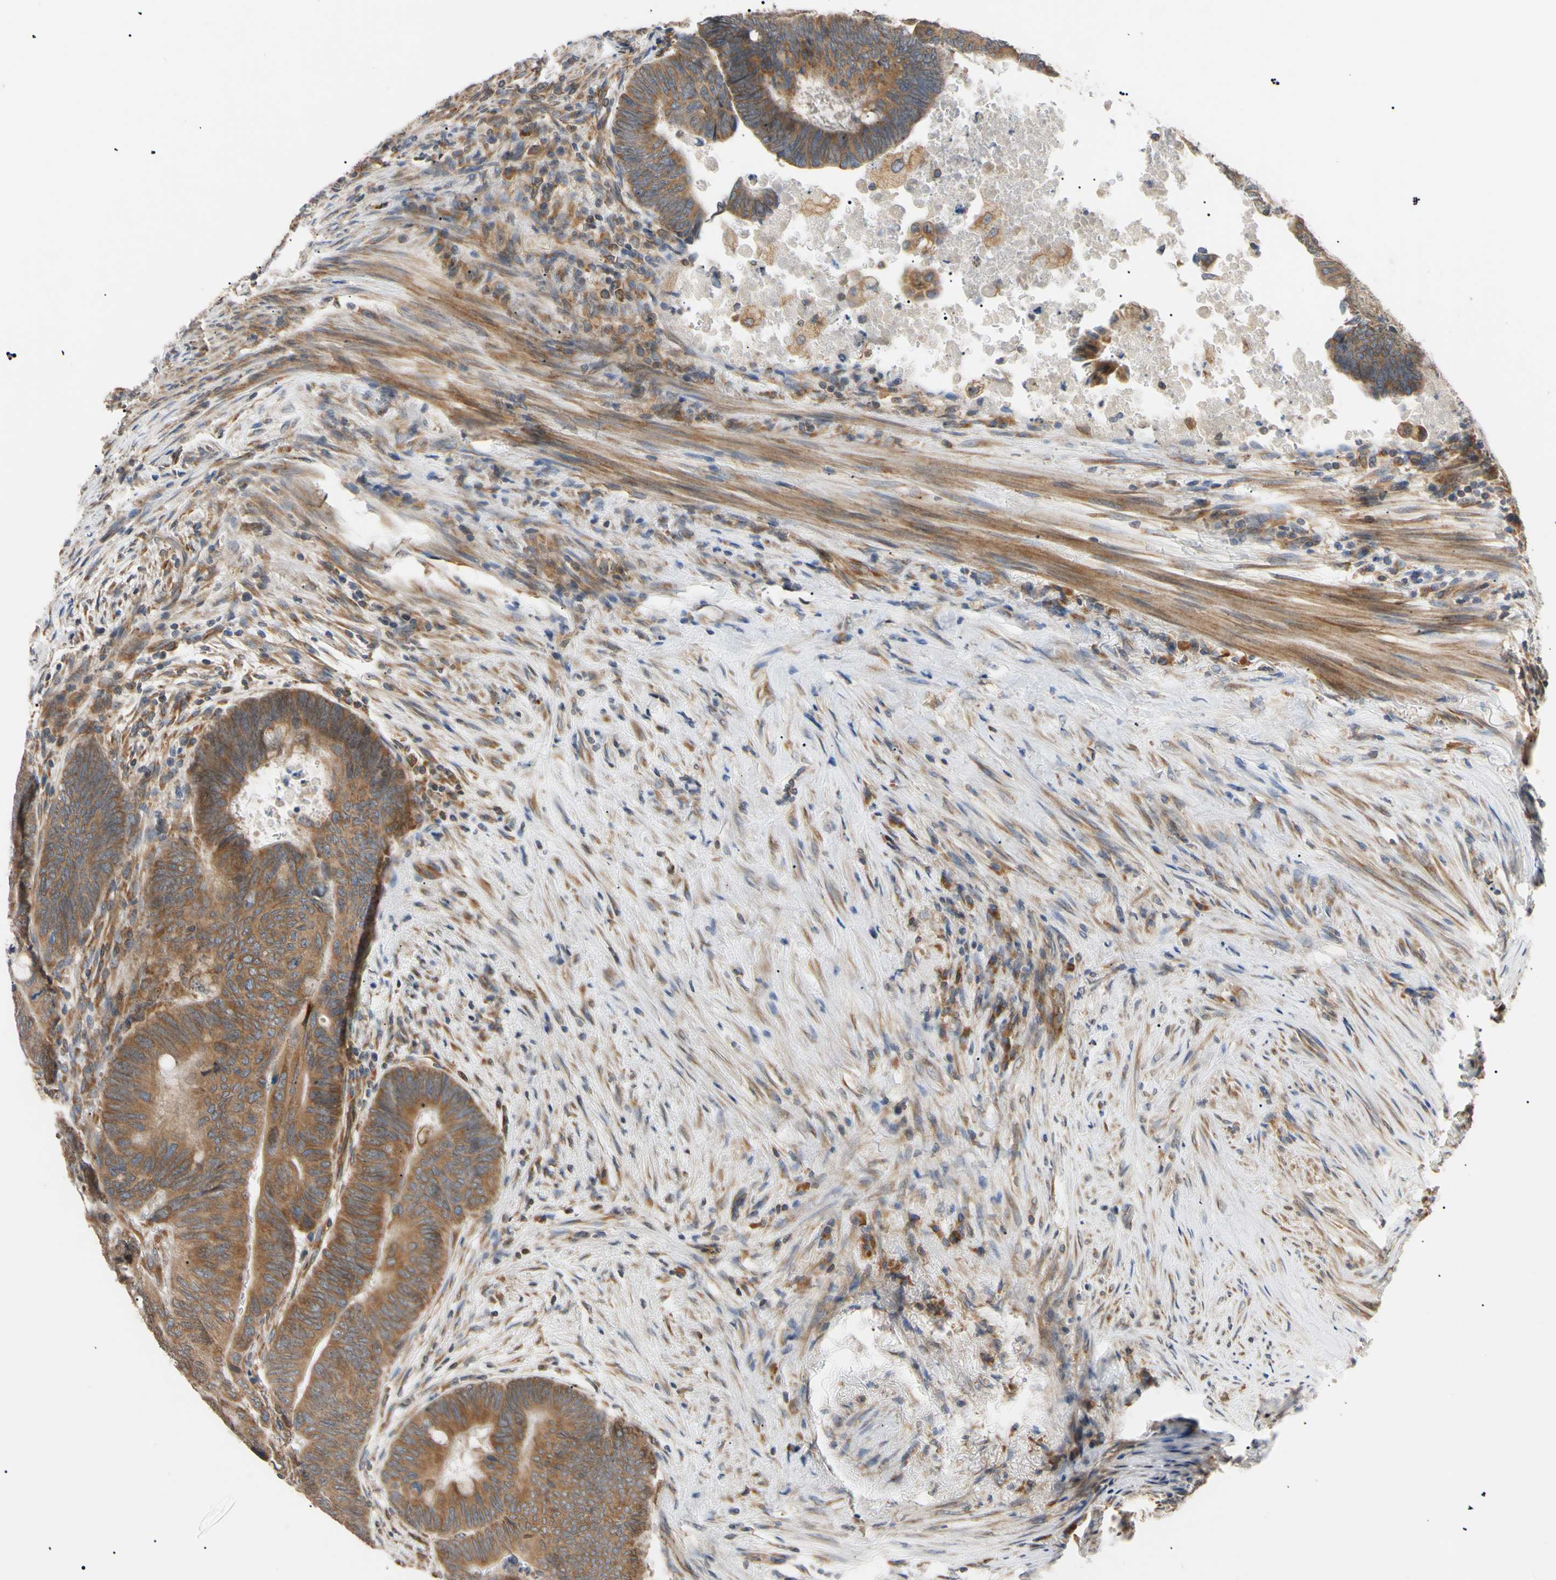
{"staining": {"intensity": "moderate", "quantity": ">75%", "location": "cytoplasmic/membranous"}, "tissue": "colorectal cancer", "cell_type": "Tumor cells", "image_type": "cancer", "snomed": [{"axis": "morphology", "description": "Normal tissue, NOS"}, {"axis": "morphology", "description": "Adenocarcinoma, NOS"}, {"axis": "topography", "description": "Rectum"}, {"axis": "topography", "description": "Peripheral nerve tissue"}], "caption": "Brown immunohistochemical staining in colorectal cancer exhibits moderate cytoplasmic/membranous staining in approximately >75% of tumor cells.", "gene": "VAPA", "patient": {"sex": "male", "age": 92}}